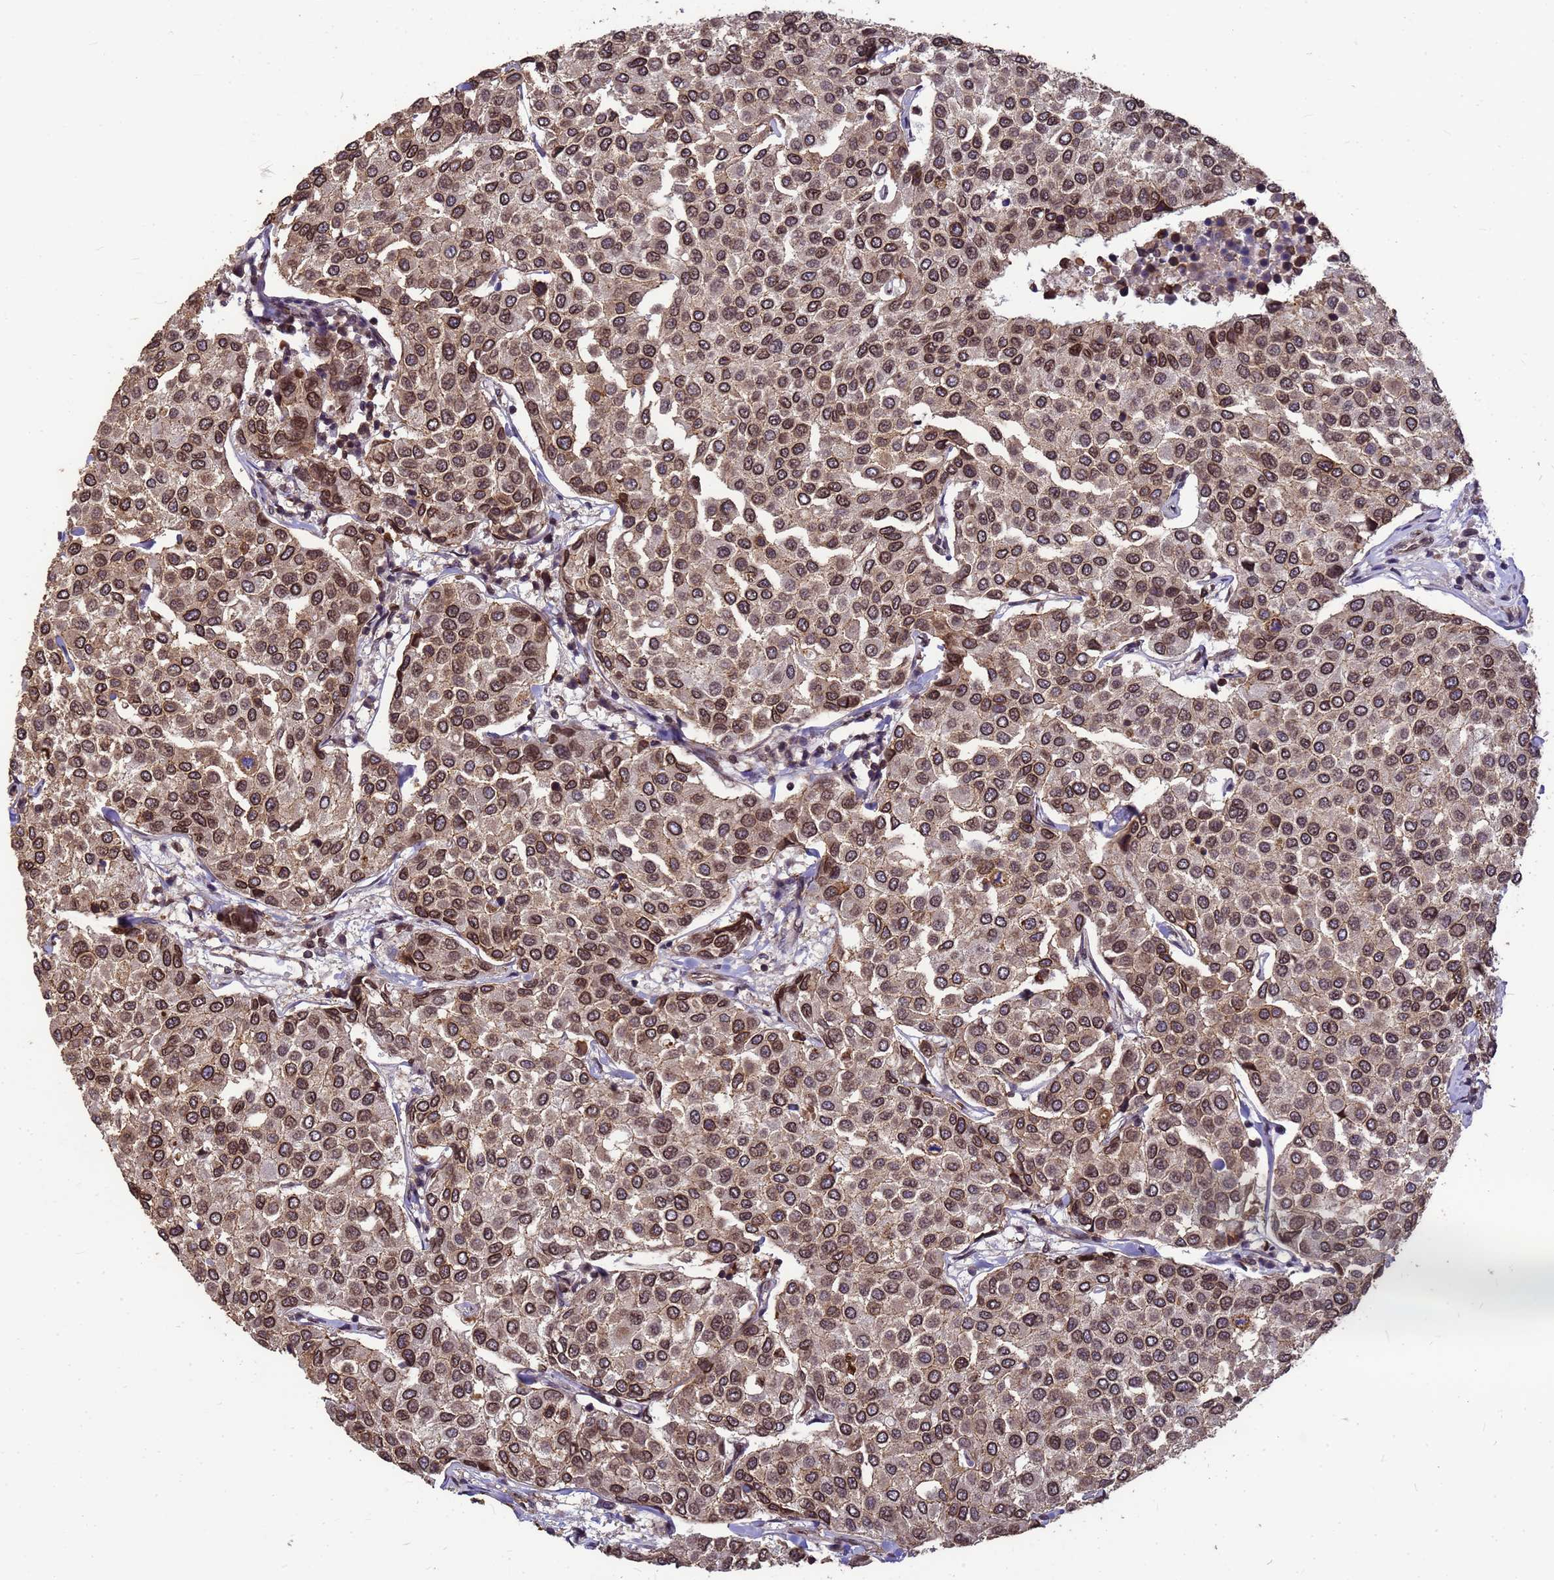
{"staining": {"intensity": "moderate", "quantity": ">75%", "location": "cytoplasmic/membranous,nuclear"}, "tissue": "breast cancer", "cell_type": "Tumor cells", "image_type": "cancer", "snomed": [{"axis": "morphology", "description": "Duct carcinoma"}, {"axis": "topography", "description": "Breast"}], "caption": "IHC (DAB (3,3'-diaminobenzidine)) staining of breast infiltrating ductal carcinoma displays moderate cytoplasmic/membranous and nuclear protein staining in about >75% of tumor cells.", "gene": "C1orf35", "patient": {"sex": "female", "age": 55}}